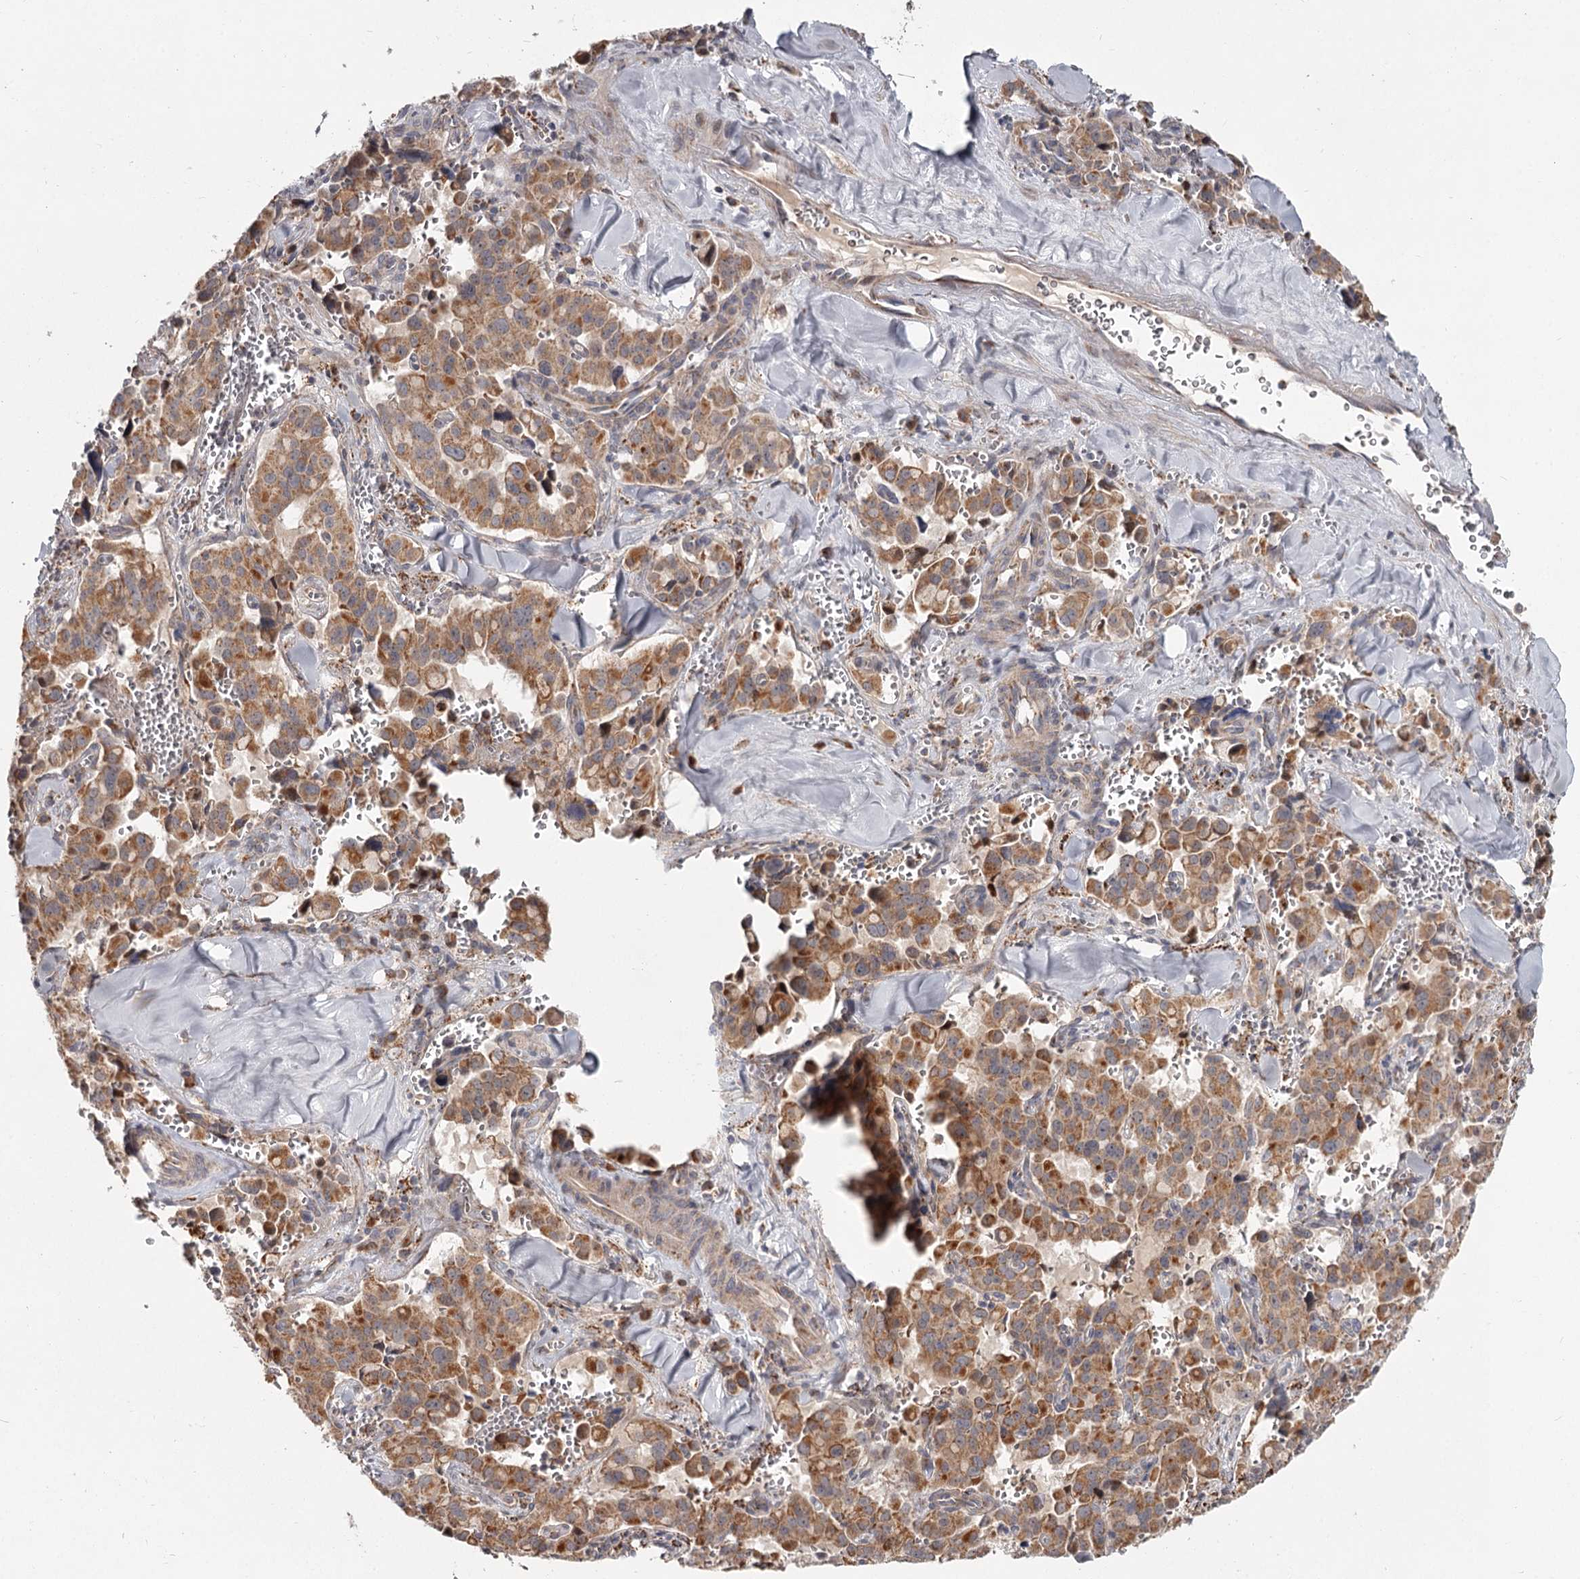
{"staining": {"intensity": "moderate", "quantity": ">75%", "location": "cytoplasmic/membranous"}, "tissue": "pancreatic cancer", "cell_type": "Tumor cells", "image_type": "cancer", "snomed": [{"axis": "morphology", "description": "Adenocarcinoma, NOS"}, {"axis": "topography", "description": "Pancreas"}], "caption": "A high-resolution histopathology image shows immunohistochemistry (IHC) staining of pancreatic cancer, which displays moderate cytoplasmic/membranous expression in approximately >75% of tumor cells.", "gene": "CDC123", "patient": {"sex": "male", "age": 65}}